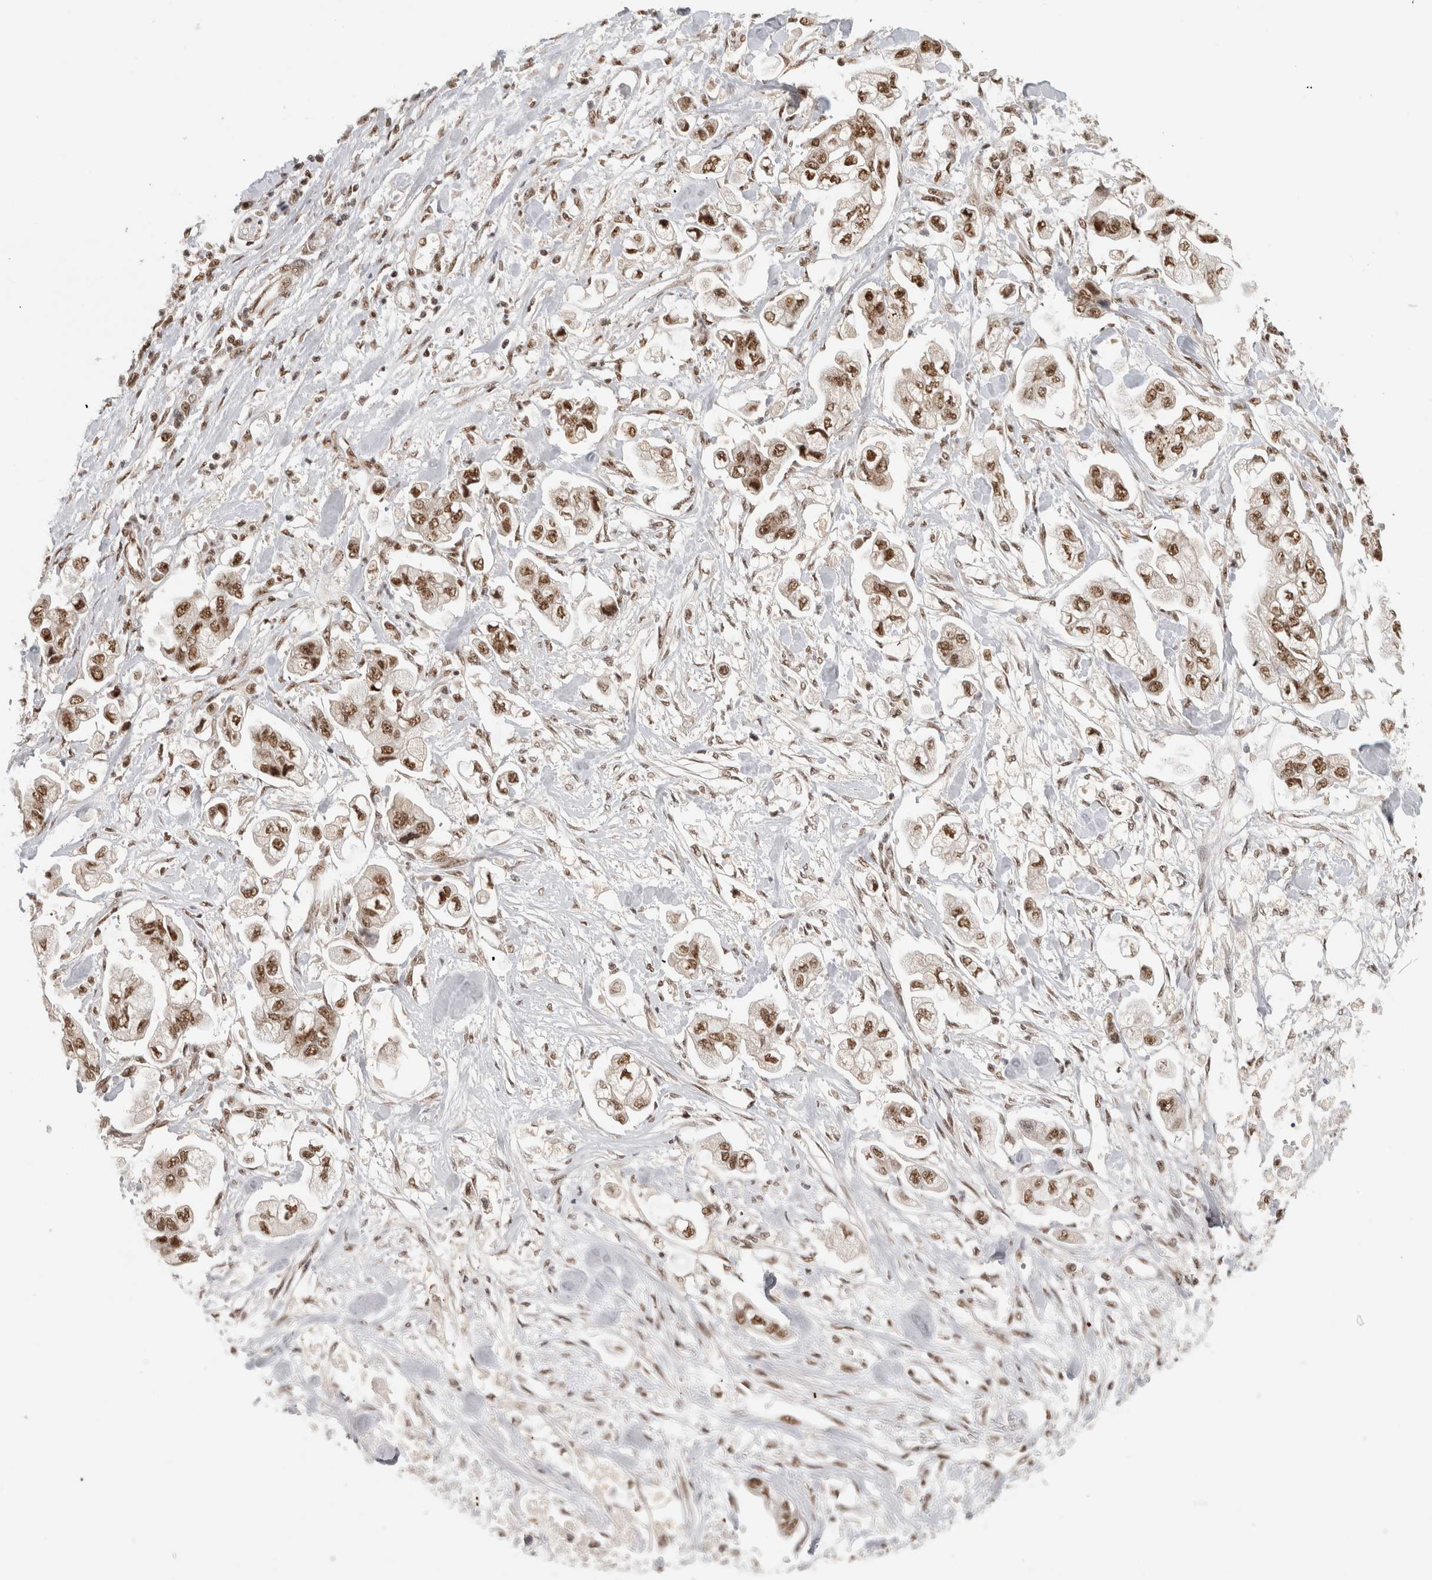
{"staining": {"intensity": "moderate", "quantity": ">75%", "location": "nuclear"}, "tissue": "stomach cancer", "cell_type": "Tumor cells", "image_type": "cancer", "snomed": [{"axis": "morphology", "description": "Normal tissue, NOS"}, {"axis": "morphology", "description": "Adenocarcinoma, NOS"}, {"axis": "topography", "description": "Stomach"}], "caption": "Protein analysis of stomach cancer tissue reveals moderate nuclear positivity in approximately >75% of tumor cells.", "gene": "EBNA1BP2", "patient": {"sex": "male", "age": 62}}